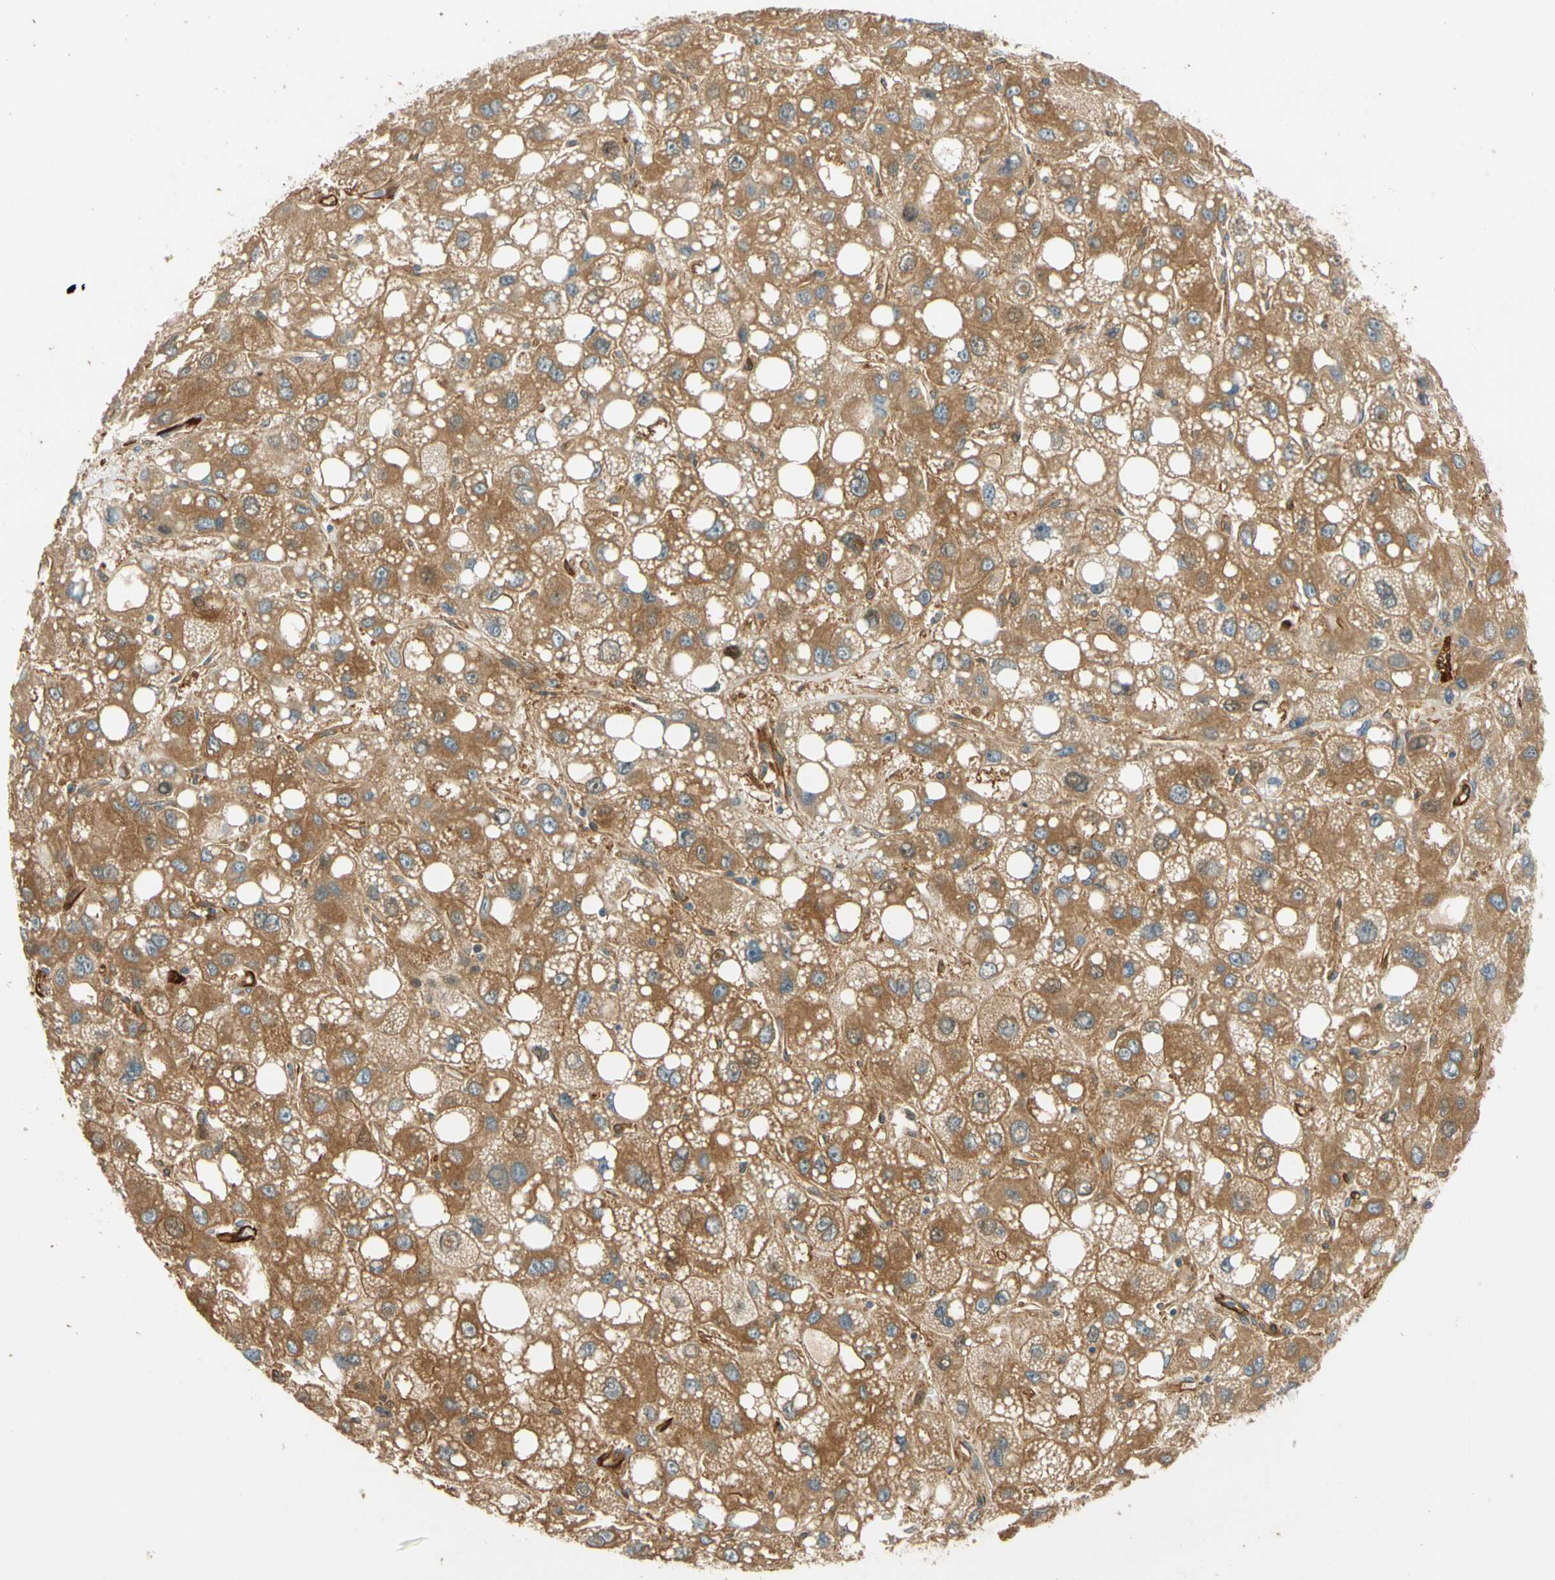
{"staining": {"intensity": "moderate", "quantity": ">75%", "location": "cytoplasmic/membranous"}, "tissue": "liver cancer", "cell_type": "Tumor cells", "image_type": "cancer", "snomed": [{"axis": "morphology", "description": "Carcinoma, Hepatocellular, NOS"}, {"axis": "topography", "description": "Liver"}], "caption": "Immunohistochemistry micrograph of liver cancer stained for a protein (brown), which displays medium levels of moderate cytoplasmic/membranous expression in approximately >75% of tumor cells.", "gene": "PARP14", "patient": {"sex": "male", "age": 55}}